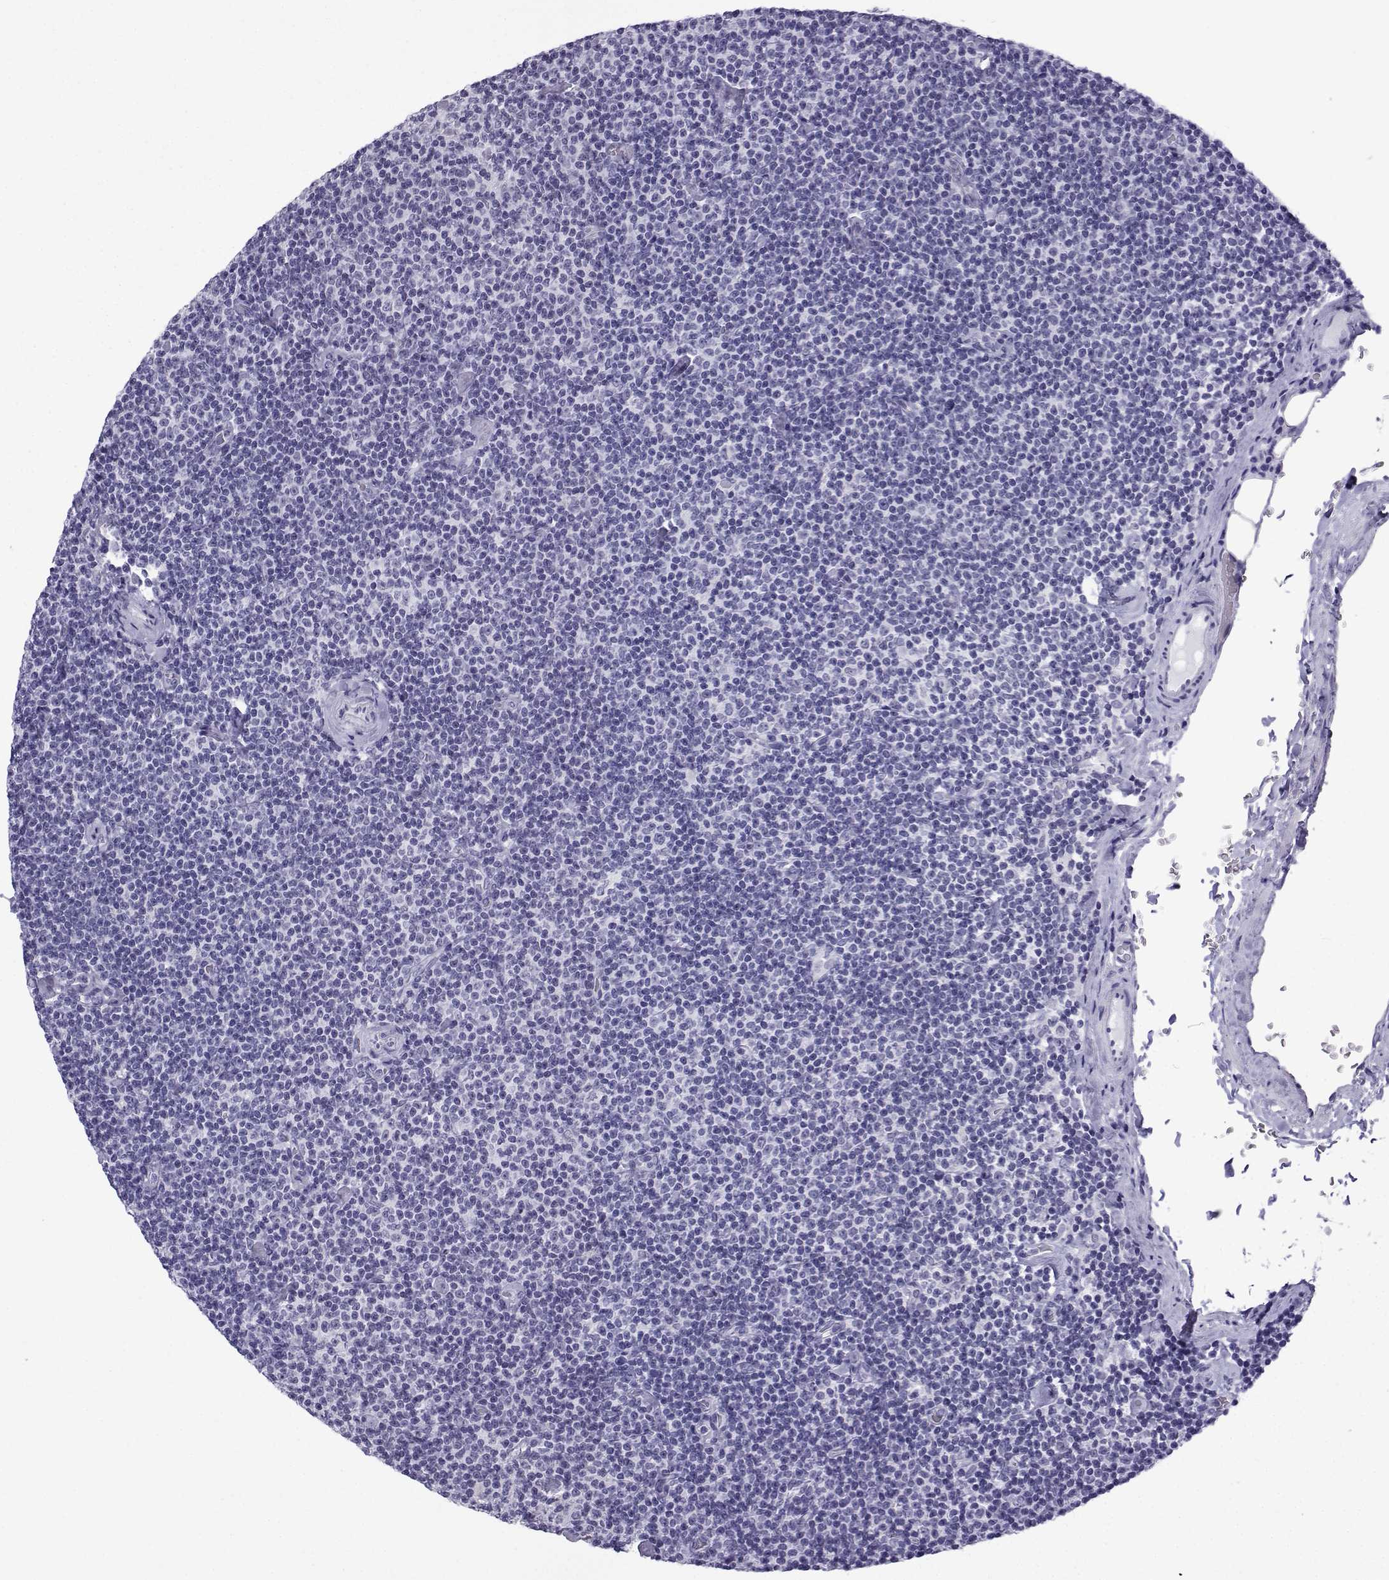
{"staining": {"intensity": "negative", "quantity": "none", "location": "none"}, "tissue": "lymphoma", "cell_type": "Tumor cells", "image_type": "cancer", "snomed": [{"axis": "morphology", "description": "Malignant lymphoma, non-Hodgkin's type, Low grade"}, {"axis": "topography", "description": "Lymph node"}], "caption": "Low-grade malignant lymphoma, non-Hodgkin's type was stained to show a protein in brown. There is no significant positivity in tumor cells.", "gene": "MRGBP", "patient": {"sex": "male", "age": 81}}